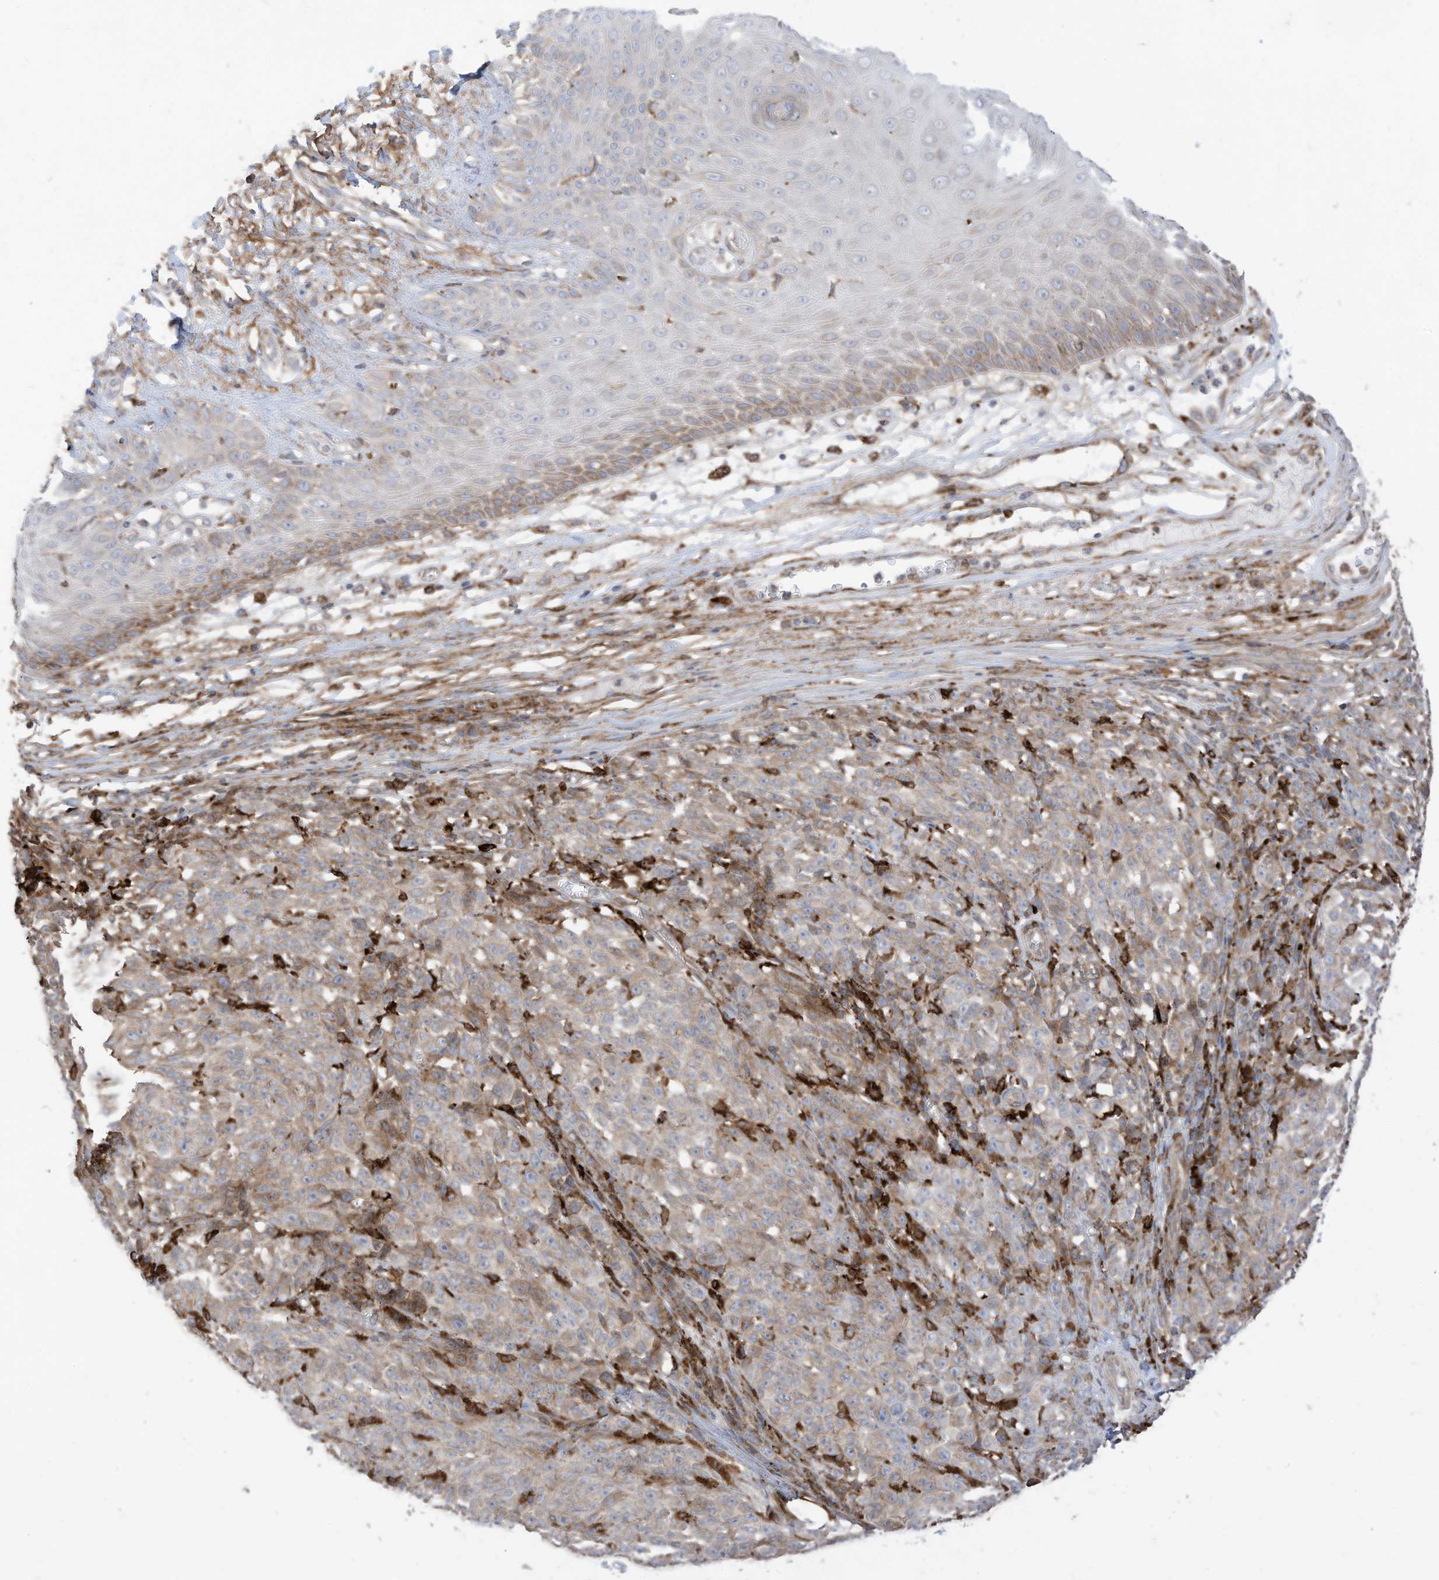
{"staining": {"intensity": "negative", "quantity": "none", "location": "none"}, "tissue": "melanoma", "cell_type": "Tumor cells", "image_type": "cancer", "snomed": [{"axis": "morphology", "description": "Malignant melanoma, NOS"}, {"axis": "topography", "description": "Skin"}], "caption": "The micrograph exhibits no significant expression in tumor cells of malignant melanoma.", "gene": "TRNAU1AP", "patient": {"sex": "female", "age": 82}}